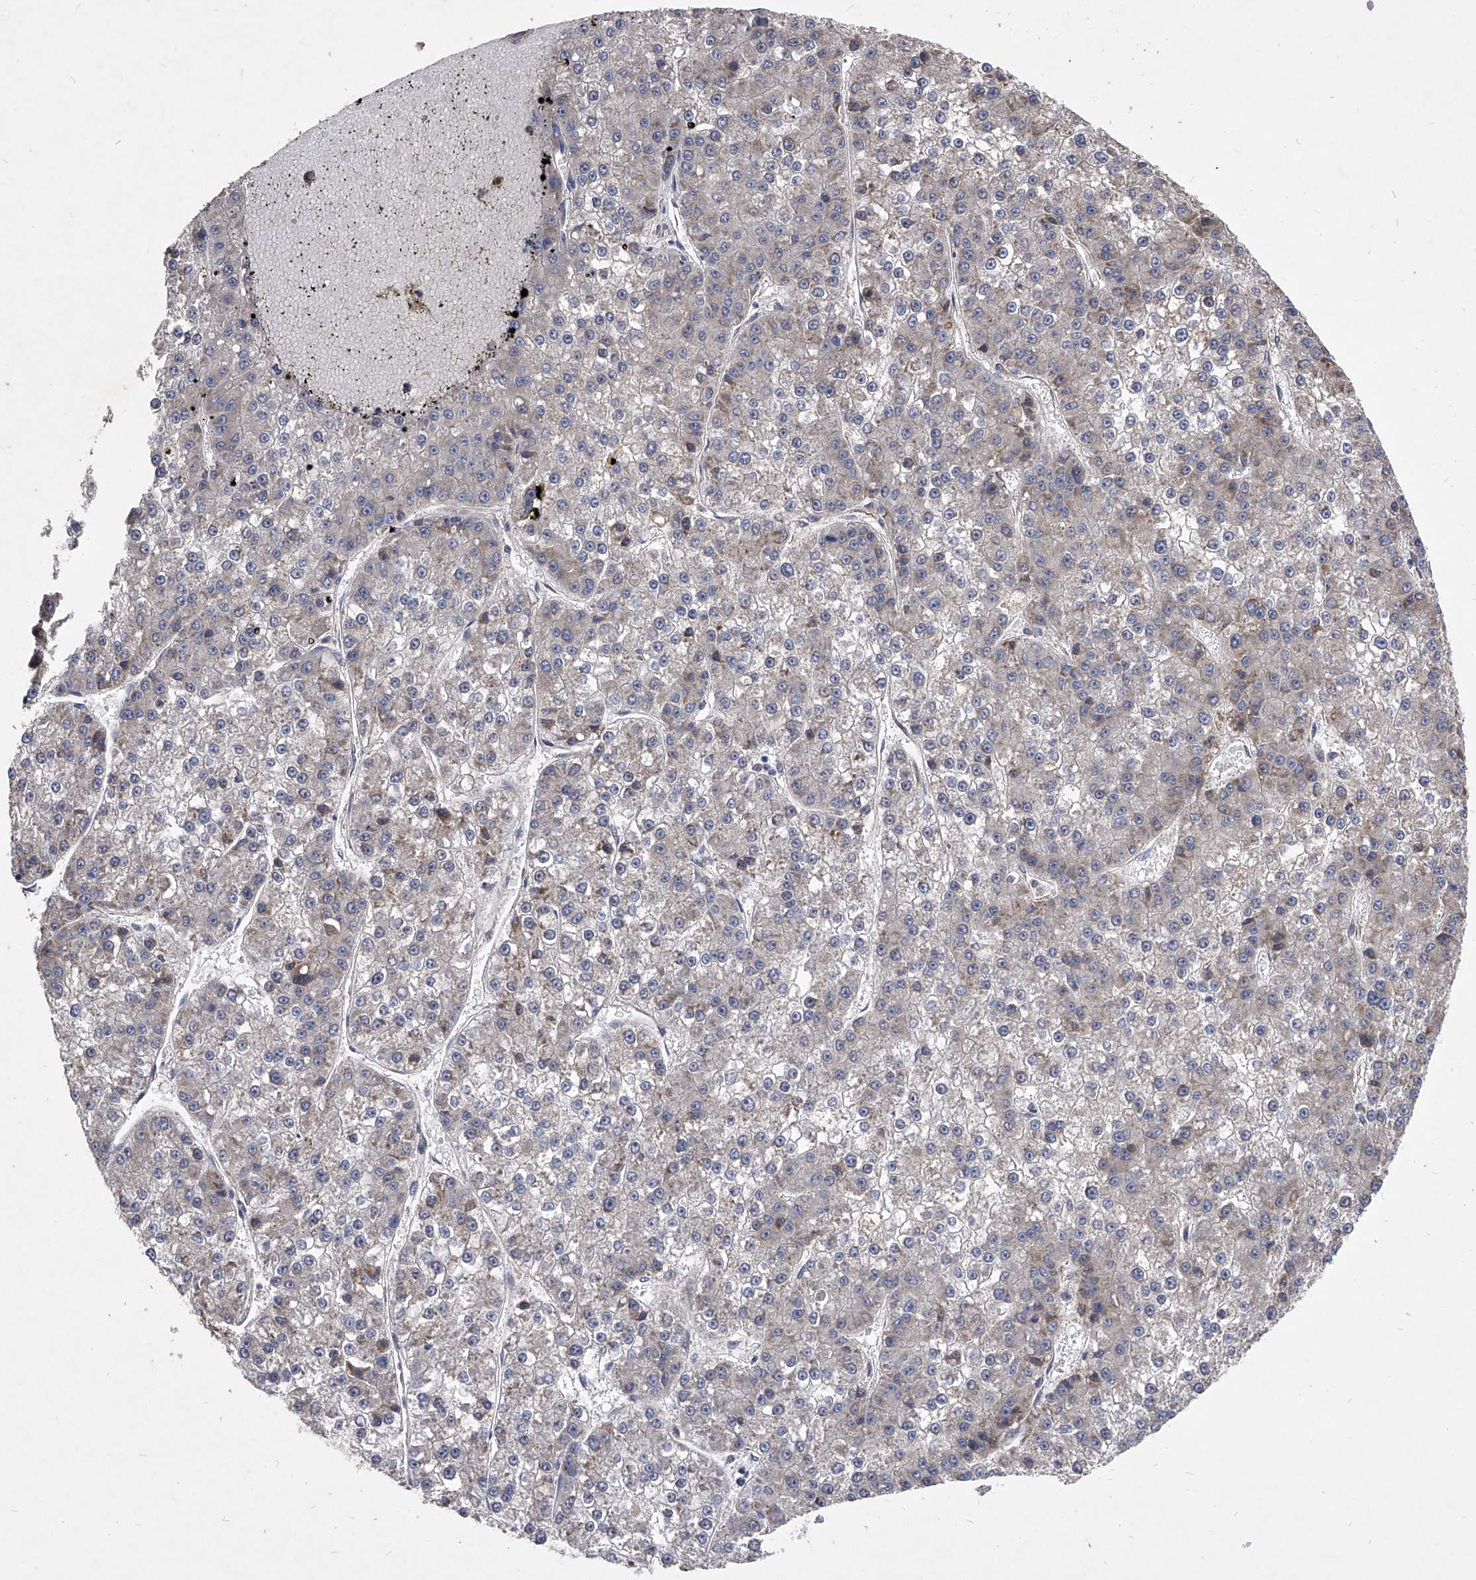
{"staining": {"intensity": "negative", "quantity": "none", "location": "none"}, "tissue": "liver cancer", "cell_type": "Tumor cells", "image_type": "cancer", "snomed": [{"axis": "morphology", "description": "Carcinoma, Hepatocellular, NOS"}, {"axis": "topography", "description": "Liver"}], "caption": "Immunohistochemistry micrograph of liver cancer (hepatocellular carcinoma) stained for a protein (brown), which displays no staining in tumor cells.", "gene": "CCR4", "patient": {"sex": "female", "age": 73}}